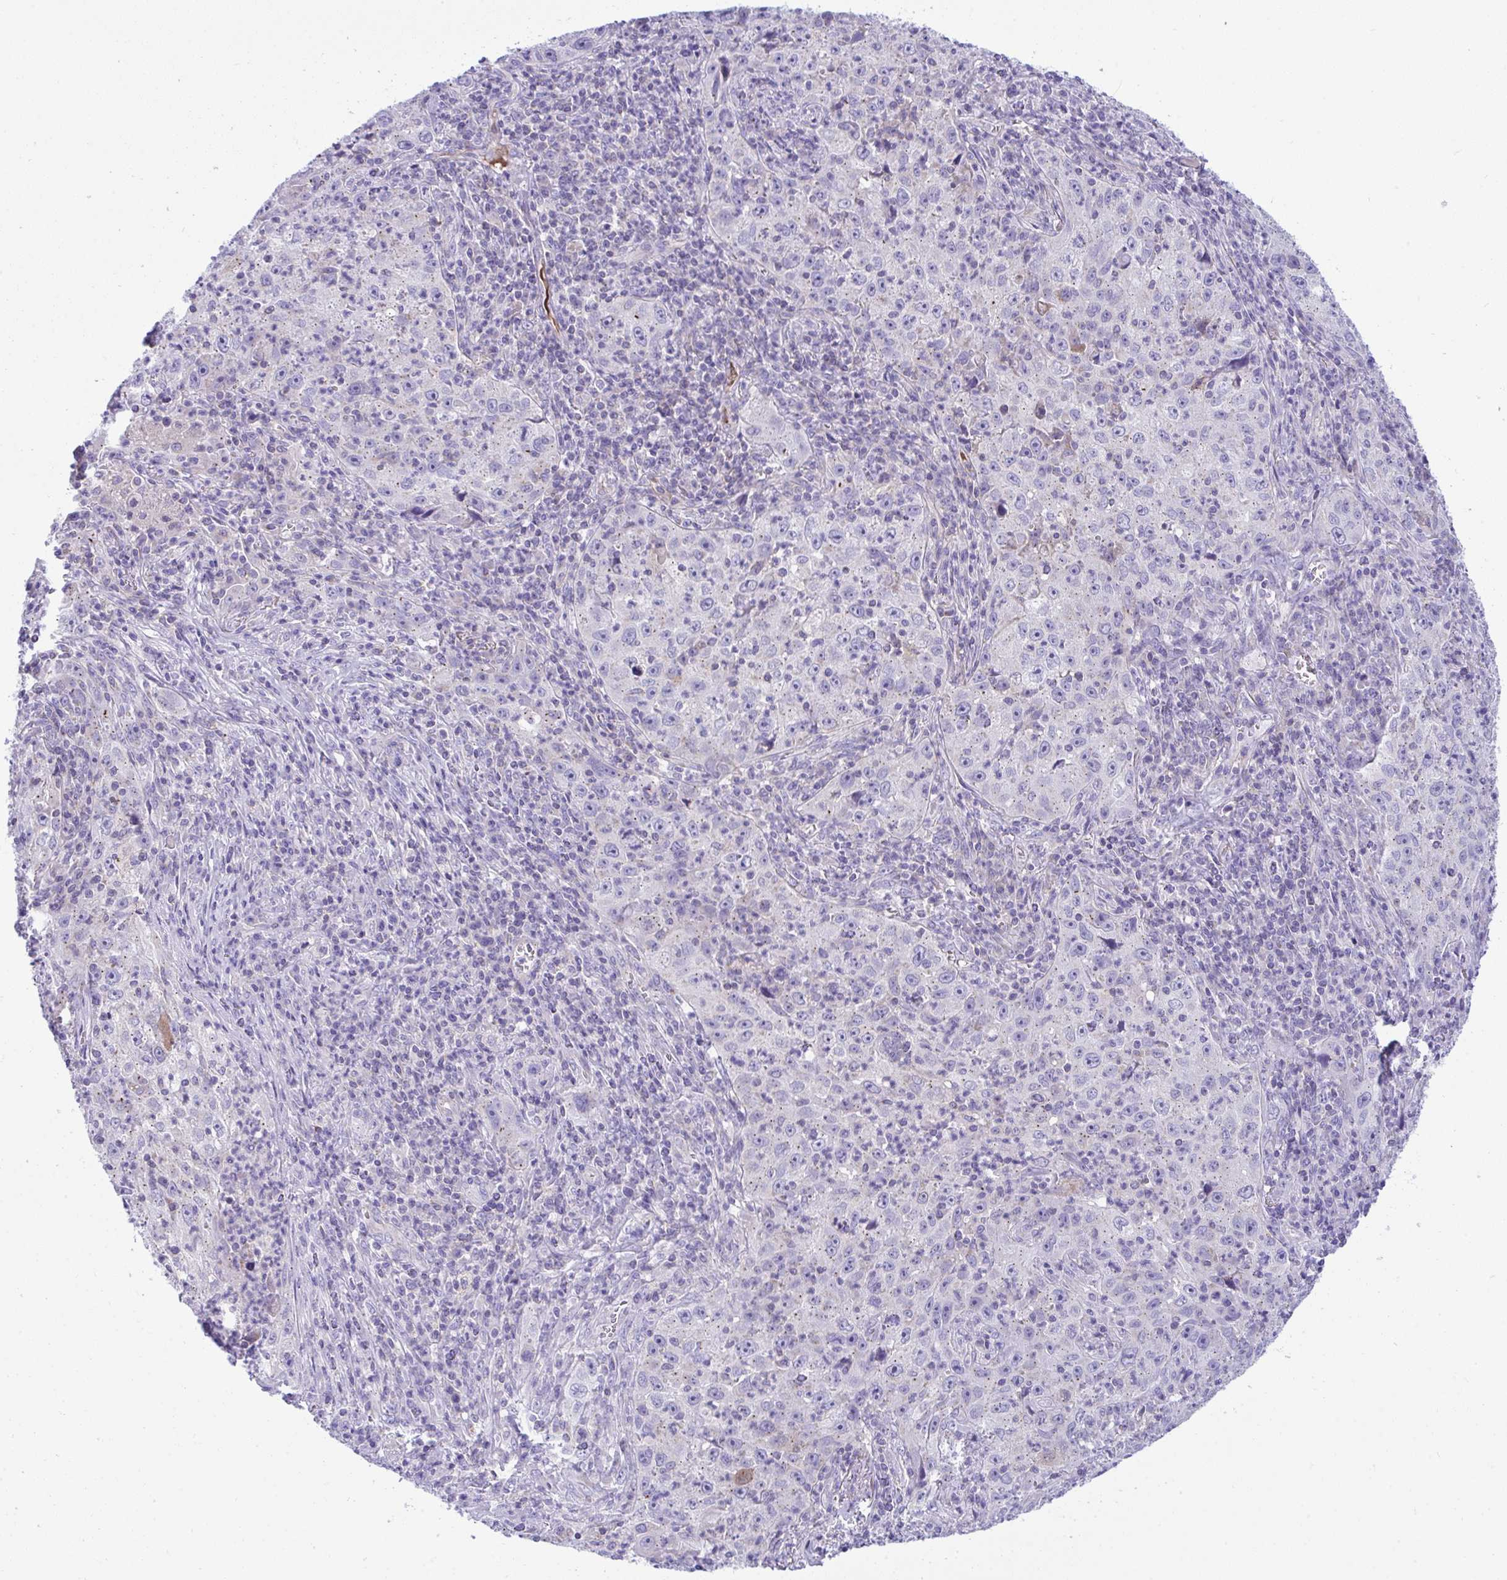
{"staining": {"intensity": "negative", "quantity": "none", "location": "none"}, "tissue": "lung cancer", "cell_type": "Tumor cells", "image_type": "cancer", "snomed": [{"axis": "morphology", "description": "Squamous cell carcinoma, NOS"}, {"axis": "topography", "description": "Lung"}], "caption": "The histopathology image shows no staining of tumor cells in lung cancer (squamous cell carcinoma). Brightfield microscopy of immunohistochemistry (IHC) stained with DAB (3,3'-diaminobenzidine) (brown) and hematoxylin (blue), captured at high magnification.", "gene": "PLA2G12B", "patient": {"sex": "male", "age": 71}}